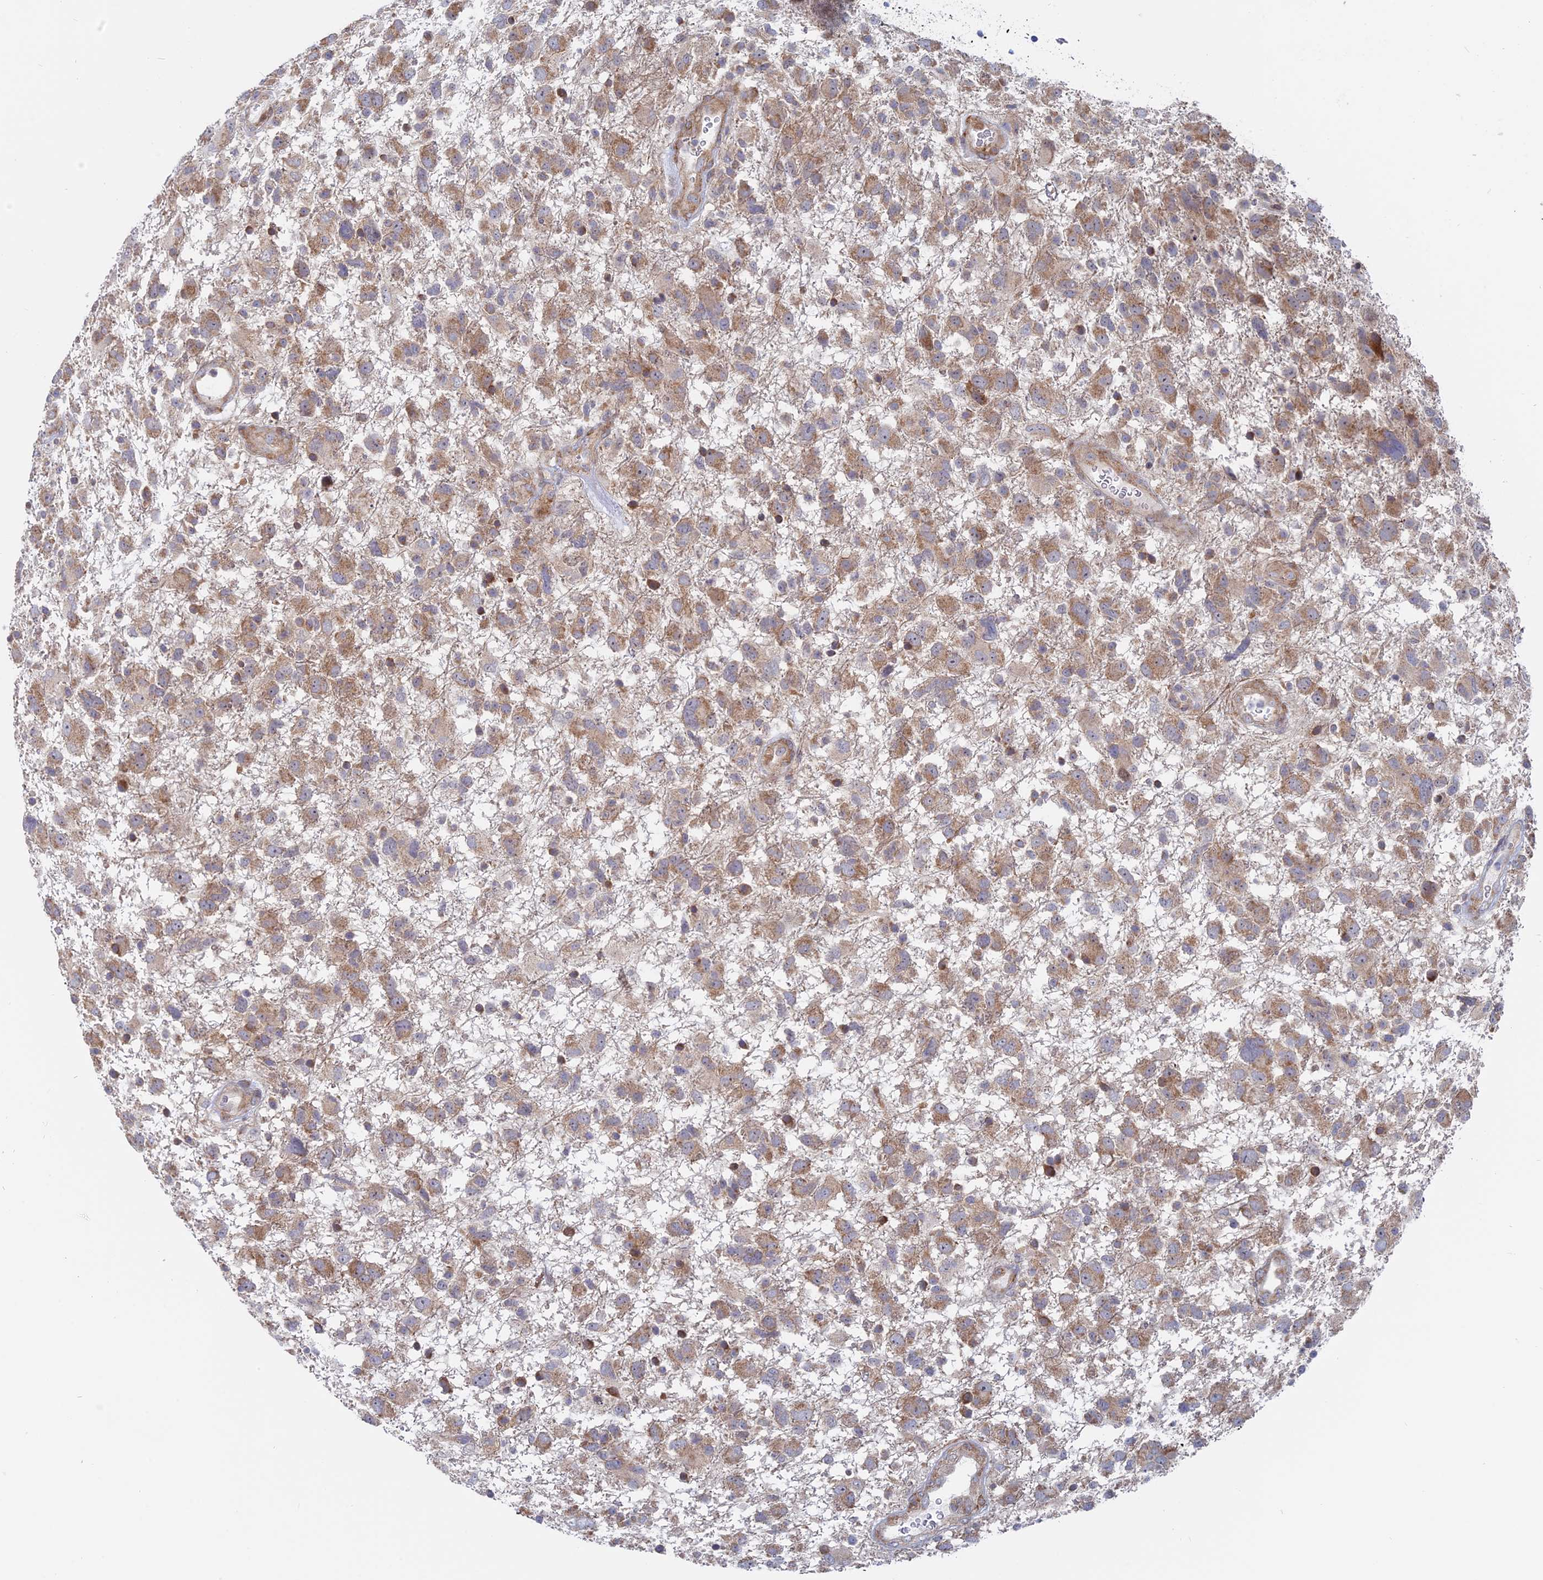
{"staining": {"intensity": "moderate", "quantity": ">75%", "location": "cytoplasmic/membranous"}, "tissue": "glioma", "cell_type": "Tumor cells", "image_type": "cancer", "snomed": [{"axis": "morphology", "description": "Glioma, malignant, High grade"}, {"axis": "topography", "description": "Brain"}], "caption": "Immunohistochemistry (IHC) (DAB (3,3'-diaminobenzidine)) staining of human glioma demonstrates moderate cytoplasmic/membranous protein staining in about >75% of tumor cells. (Stains: DAB in brown, nuclei in blue, Microscopy: brightfield microscopy at high magnification).", "gene": "TBC1D30", "patient": {"sex": "male", "age": 61}}